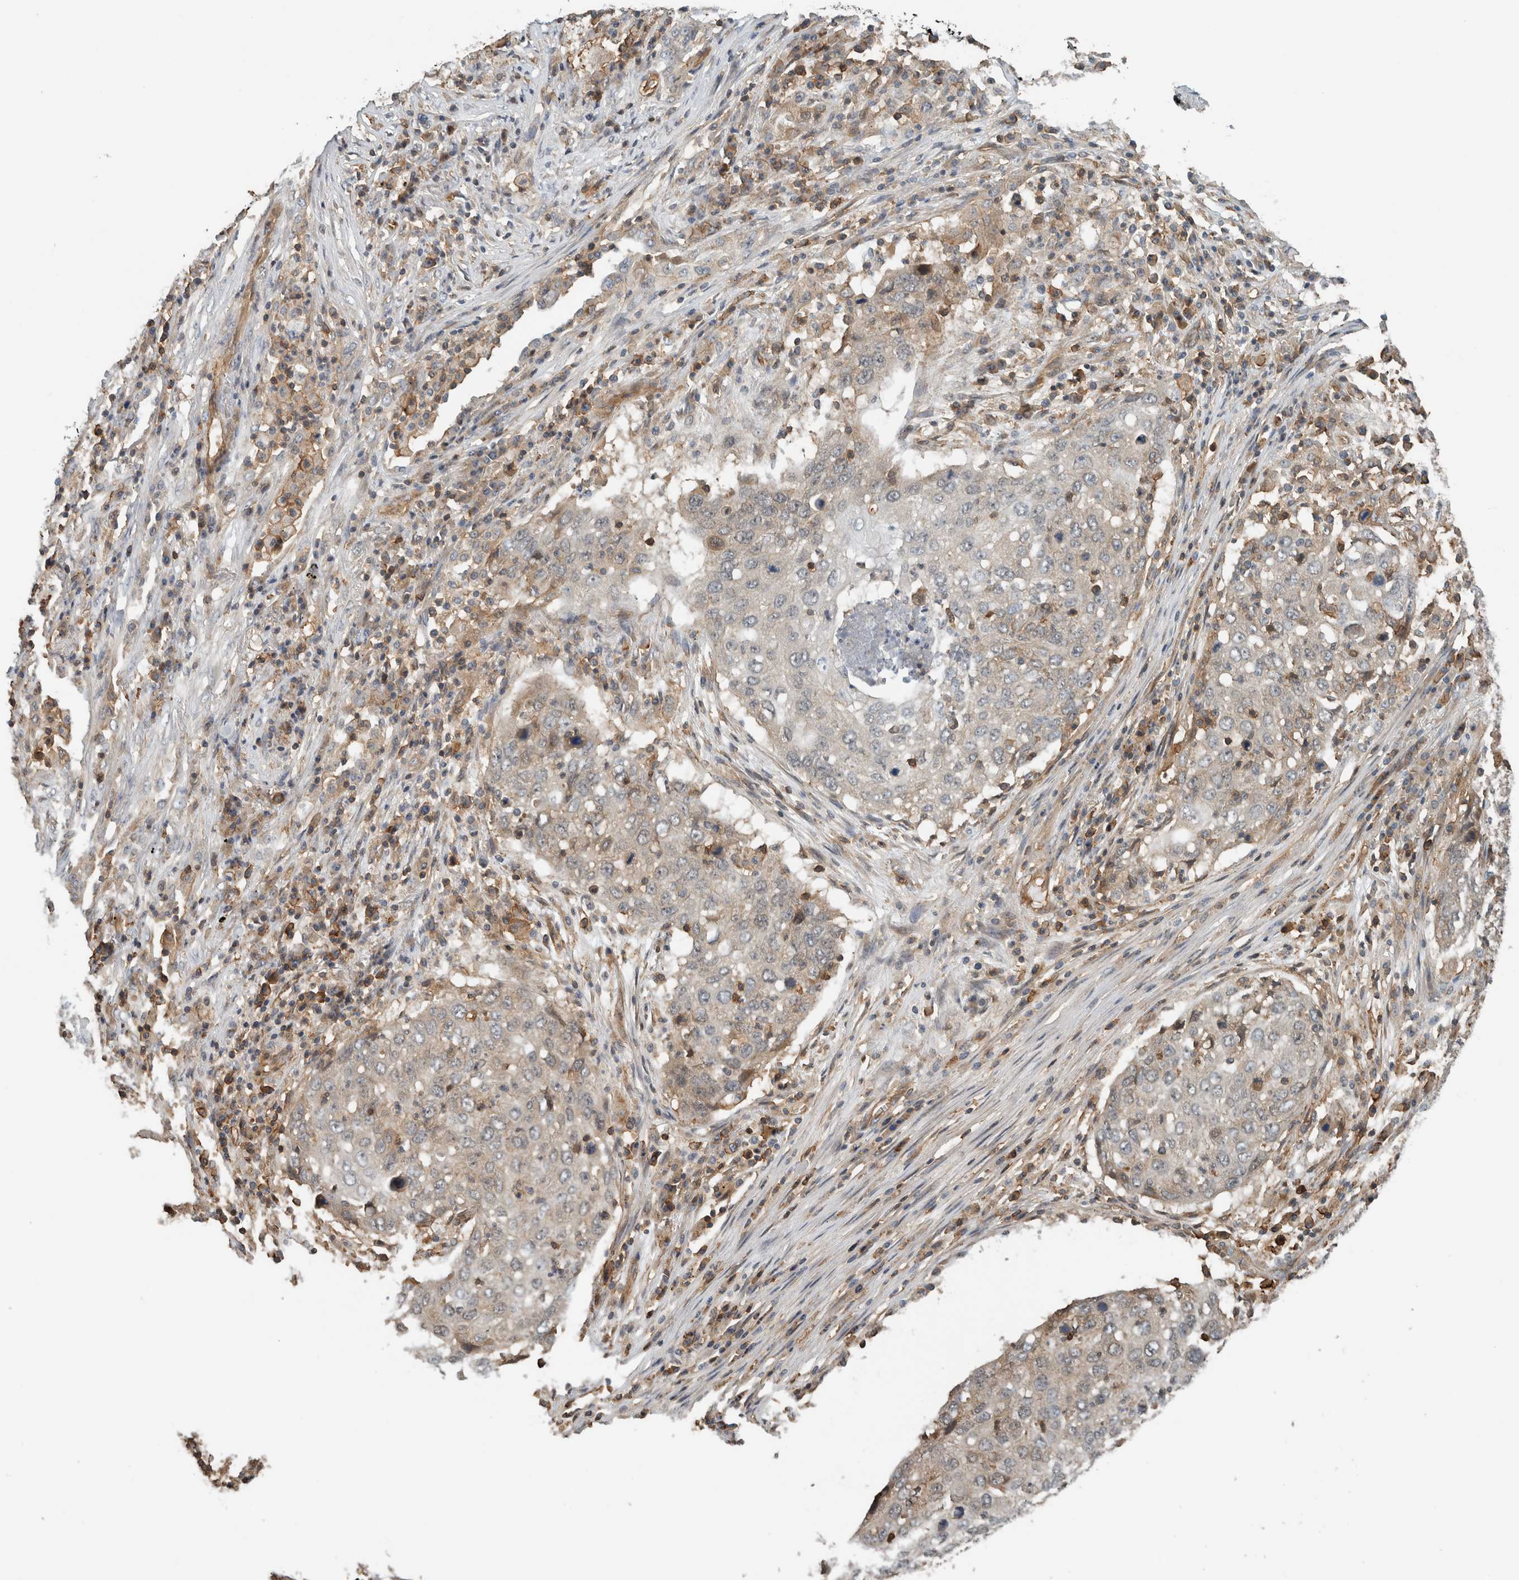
{"staining": {"intensity": "weak", "quantity": "<25%", "location": "cytoplasmic/membranous"}, "tissue": "lung cancer", "cell_type": "Tumor cells", "image_type": "cancer", "snomed": [{"axis": "morphology", "description": "Squamous cell carcinoma, NOS"}, {"axis": "topography", "description": "Lung"}], "caption": "DAB (3,3'-diaminobenzidine) immunohistochemical staining of squamous cell carcinoma (lung) reveals no significant expression in tumor cells.", "gene": "PFDN4", "patient": {"sex": "female", "age": 63}}